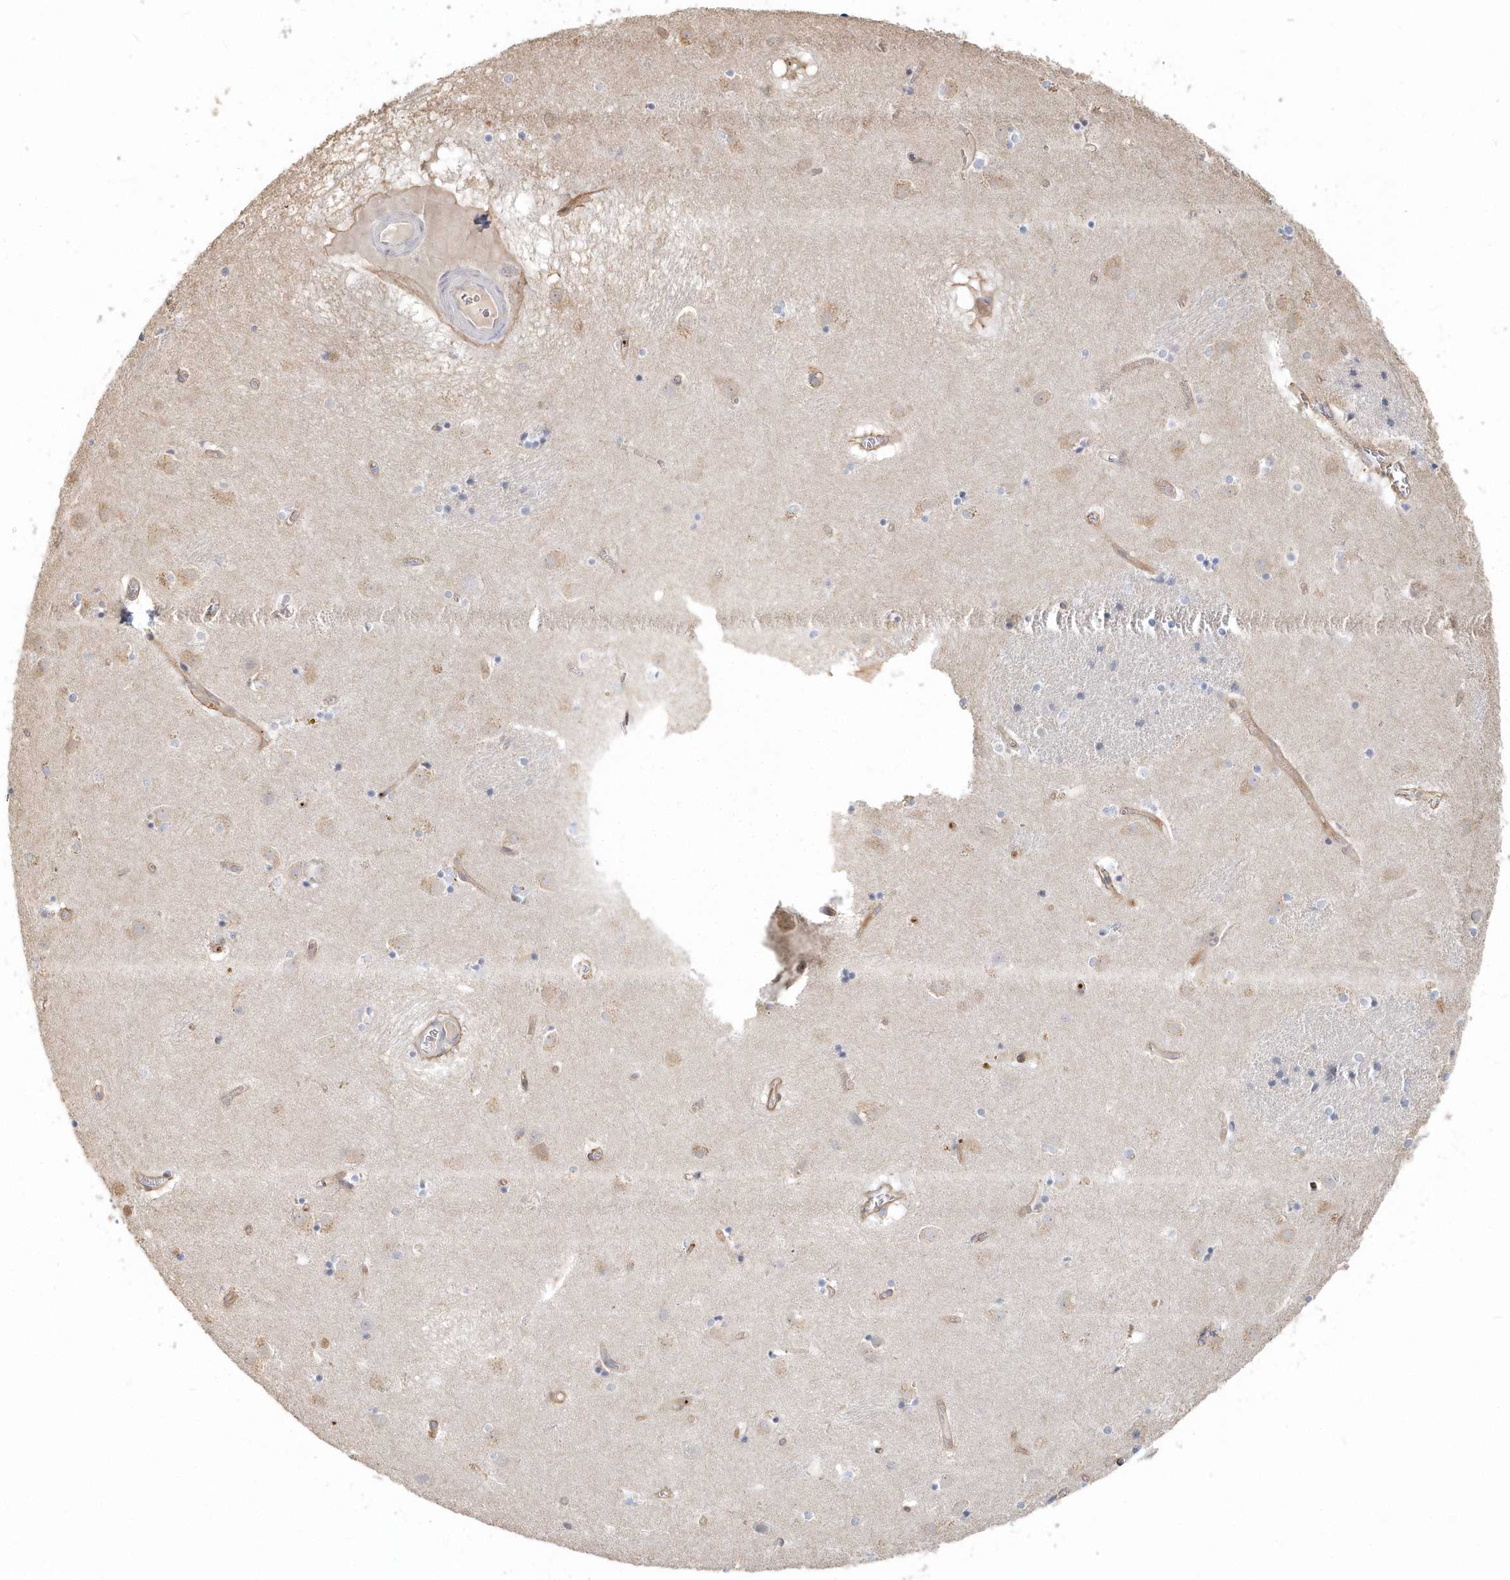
{"staining": {"intensity": "negative", "quantity": "none", "location": "none"}, "tissue": "caudate", "cell_type": "Glial cells", "image_type": "normal", "snomed": [{"axis": "morphology", "description": "Normal tissue, NOS"}, {"axis": "topography", "description": "Lateral ventricle wall"}], "caption": "DAB (3,3'-diaminobenzidine) immunohistochemical staining of benign caudate displays no significant staining in glial cells.", "gene": "MMRN1", "patient": {"sex": "male", "age": 70}}